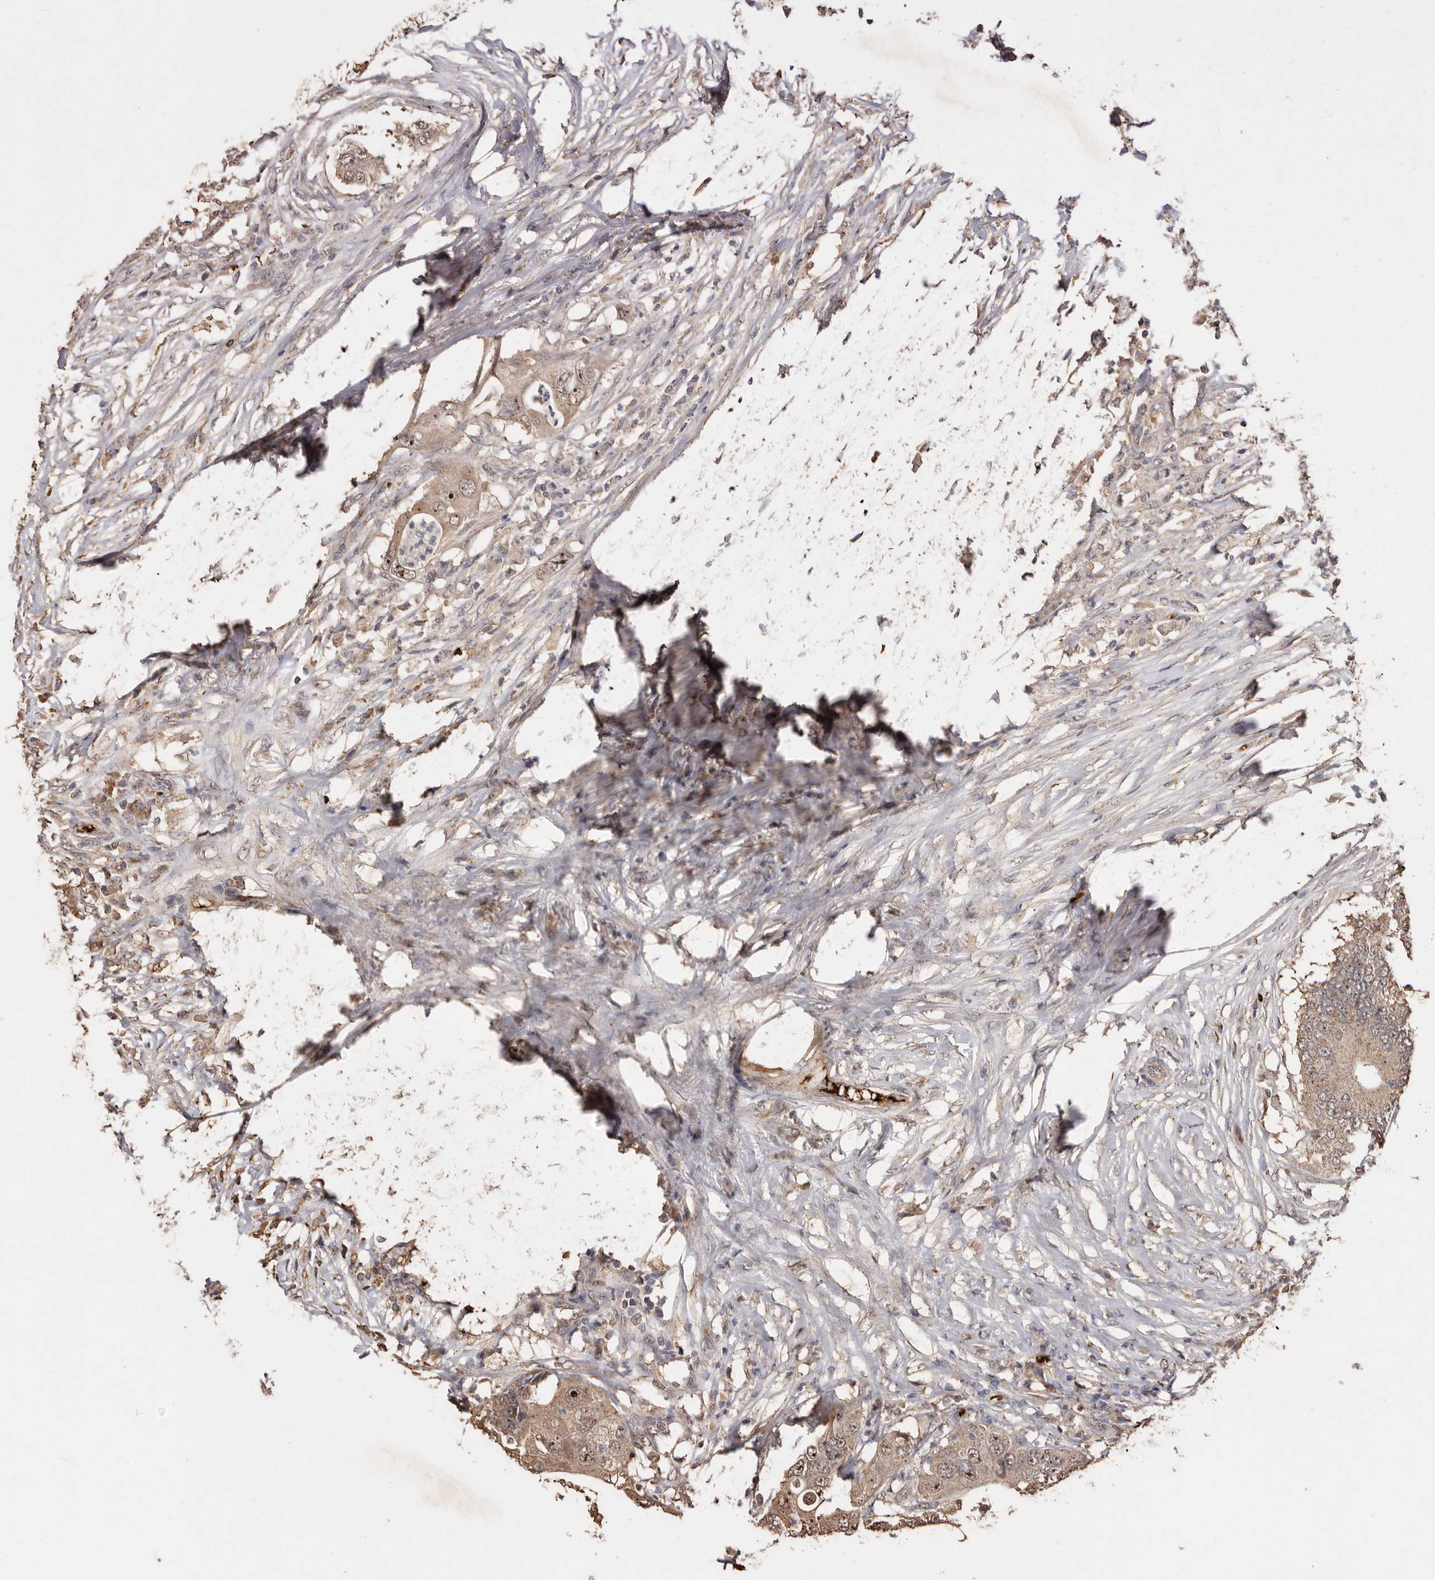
{"staining": {"intensity": "weak", "quantity": ">75%", "location": "cytoplasmic/membranous,nuclear"}, "tissue": "colorectal cancer", "cell_type": "Tumor cells", "image_type": "cancer", "snomed": [{"axis": "morphology", "description": "Adenocarcinoma, NOS"}, {"axis": "topography", "description": "Colon"}], "caption": "The image displays immunohistochemical staining of colorectal cancer (adenocarcinoma). There is weak cytoplasmic/membranous and nuclear staining is identified in approximately >75% of tumor cells. The protein of interest is stained brown, and the nuclei are stained in blue (DAB IHC with brightfield microscopy, high magnification).", "gene": "GRAMD2A", "patient": {"sex": "male", "age": 71}}